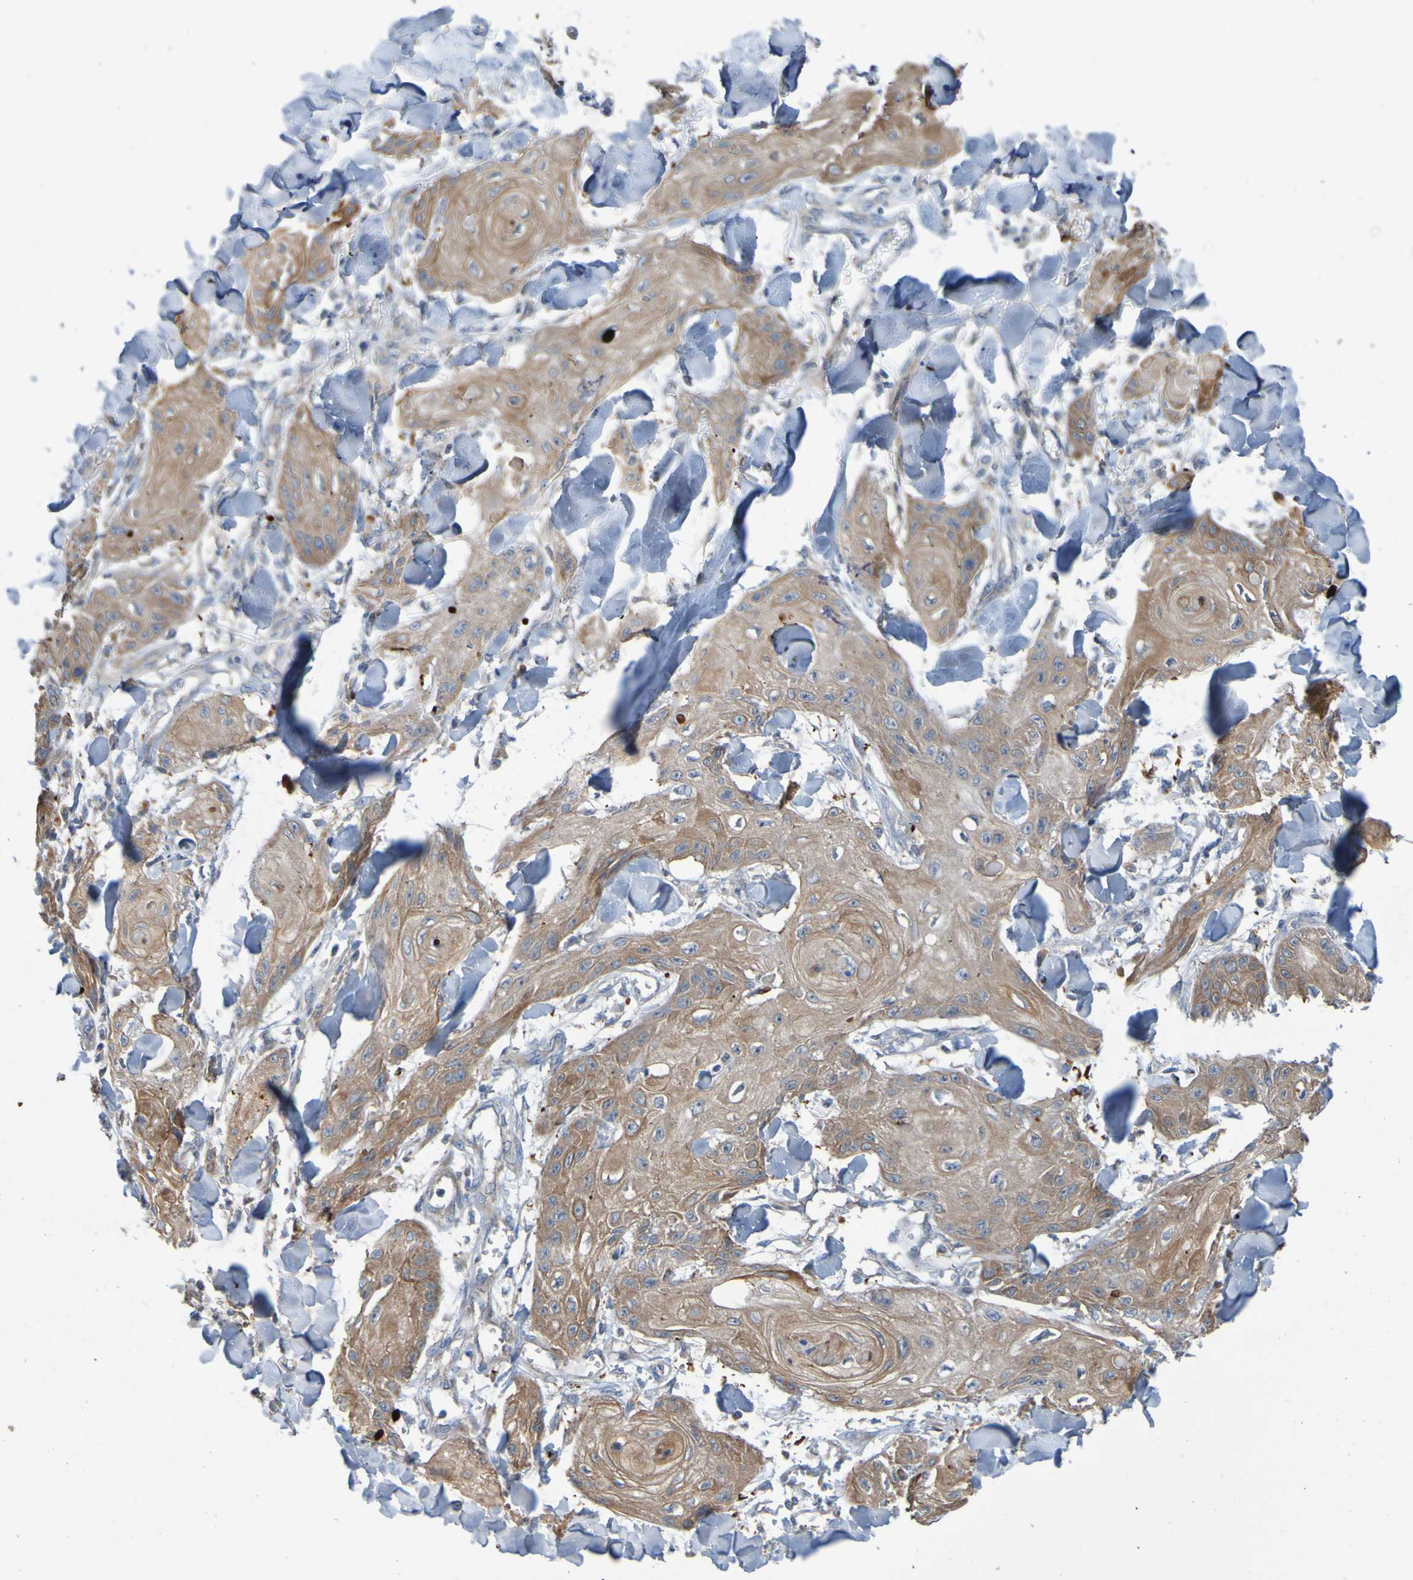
{"staining": {"intensity": "moderate", "quantity": ">75%", "location": "cytoplasmic/membranous"}, "tissue": "skin cancer", "cell_type": "Tumor cells", "image_type": "cancer", "snomed": [{"axis": "morphology", "description": "Squamous cell carcinoma, NOS"}, {"axis": "topography", "description": "Skin"}], "caption": "Human skin cancer (squamous cell carcinoma) stained with a brown dye demonstrates moderate cytoplasmic/membranous positive expression in about >75% of tumor cells.", "gene": "NPRL3", "patient": {"sex": "male", "age": 74}}